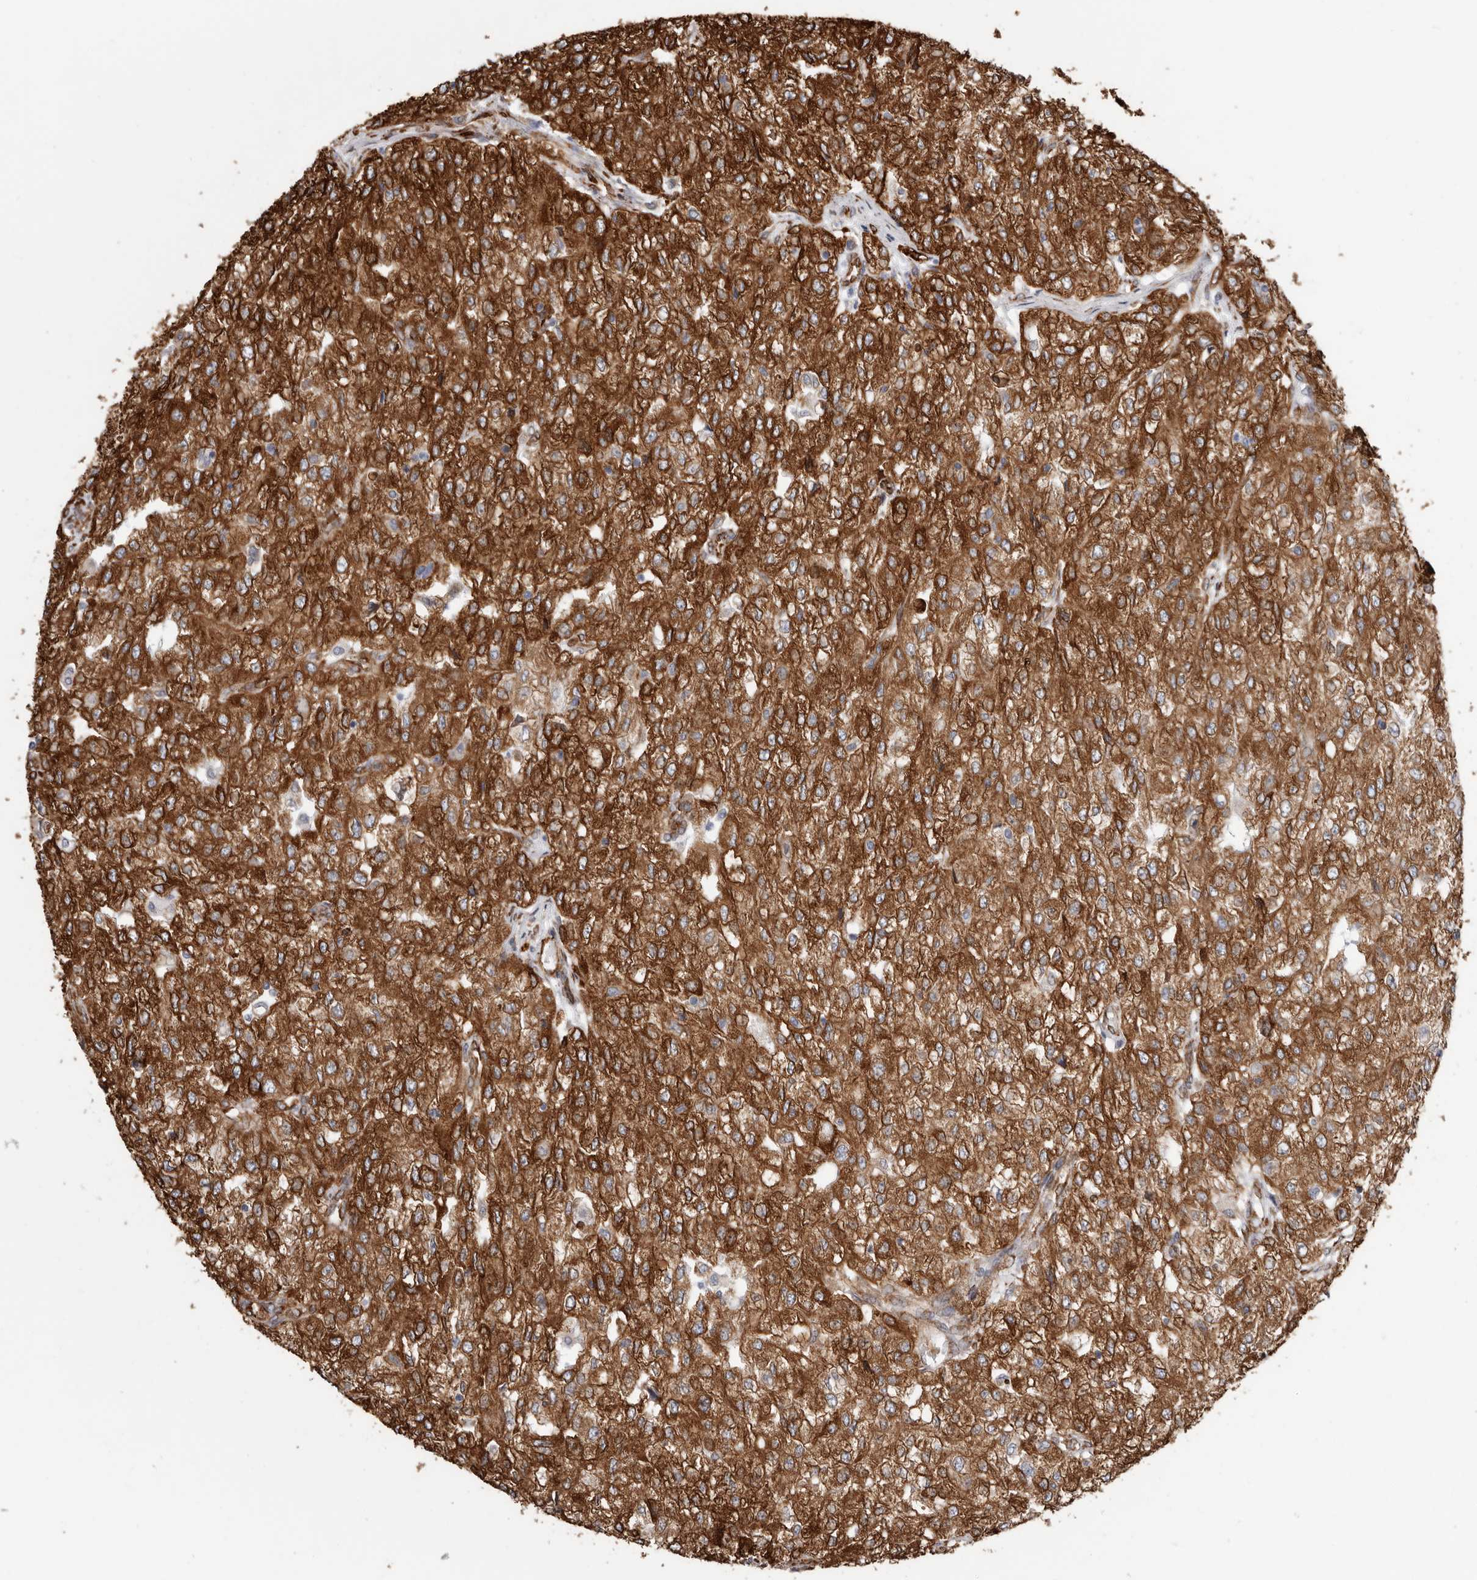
{"staining": {"intensity": "strong", "quantity": ">75%", "location": "cytoplasmic/membranous"}, "tissue": "renal cancer", "cell_type": "Tumor cells", "image_type": "cancer", "snomed": [{"axis": "morphology", "description": "Adenocarcinoma, NOS"}, {"axis": "topography", "description": "Kidney"}], "caption": "This histopathology image demonstrates renal adenocarcinoma stained with immunohistochemistry to label a protein in brown. The cytoplasmic/membranous of tumor cells show strong positivity for the protein. Nuclei are counter-stained blue.", "gene": "SEMA3E", "patient": {"sex": "female", "age": 54}}